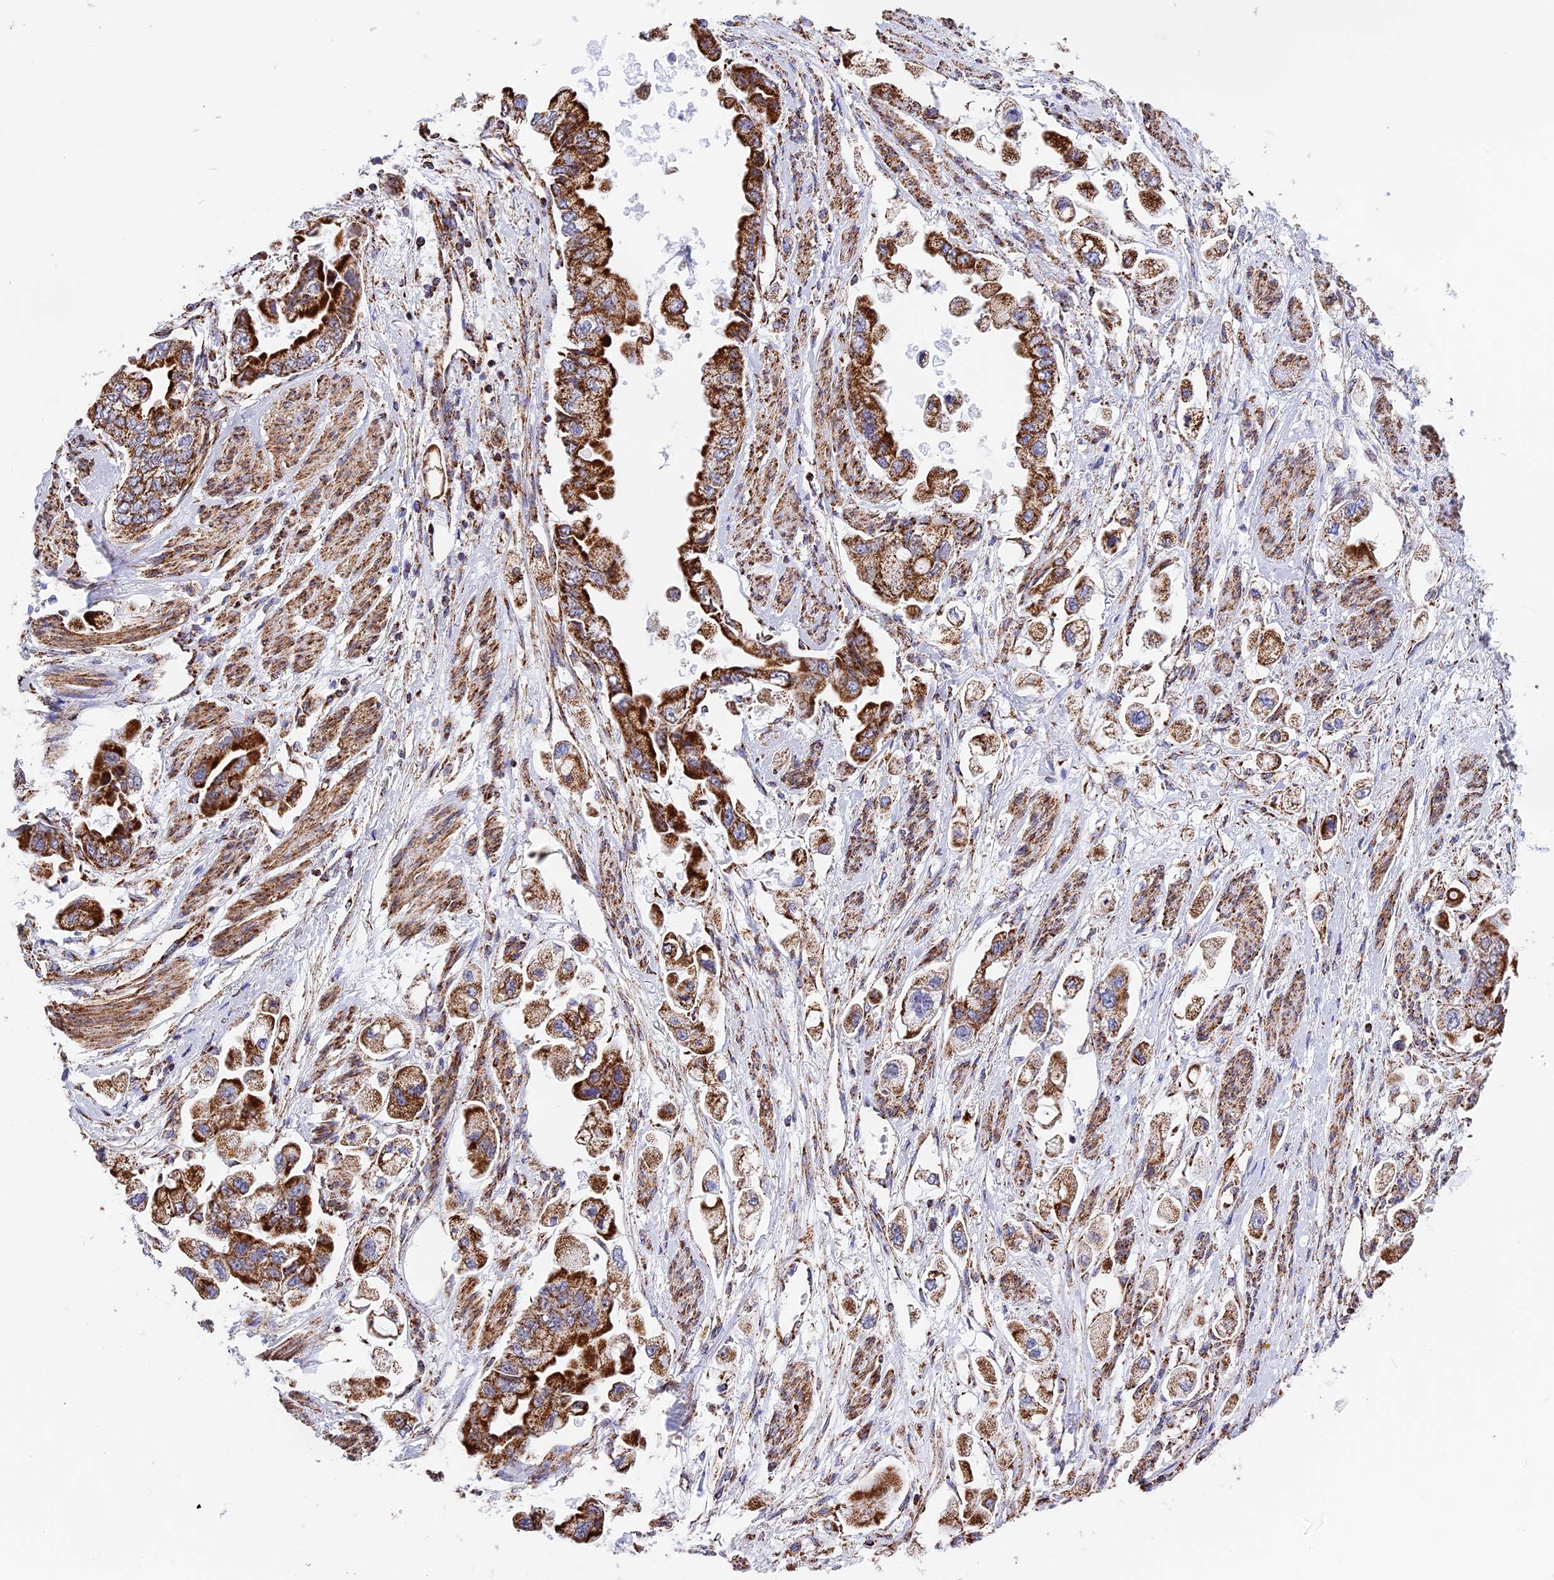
{"staining": {"intensity": "strong", "quantity": ">75%", "location": "cytoplasmic/membranous"}, "tissue": "stomach cancer", "cell_type": "Tumor cells", "image_type": "cancer", "snomed": [{"axis": "morphology", "description": "Adenocarcinoma, NOS"}, {"axis": "topography", "description": "Stomach"}], "caption": "Stomach cancer tissue displays strong cytoplasmic/membranous positivity in approximately >75% of tumor cells, visualized by immunohistochemistry.", "gene": "CDC16", "patient": {"sex": "male", "age": 62}}